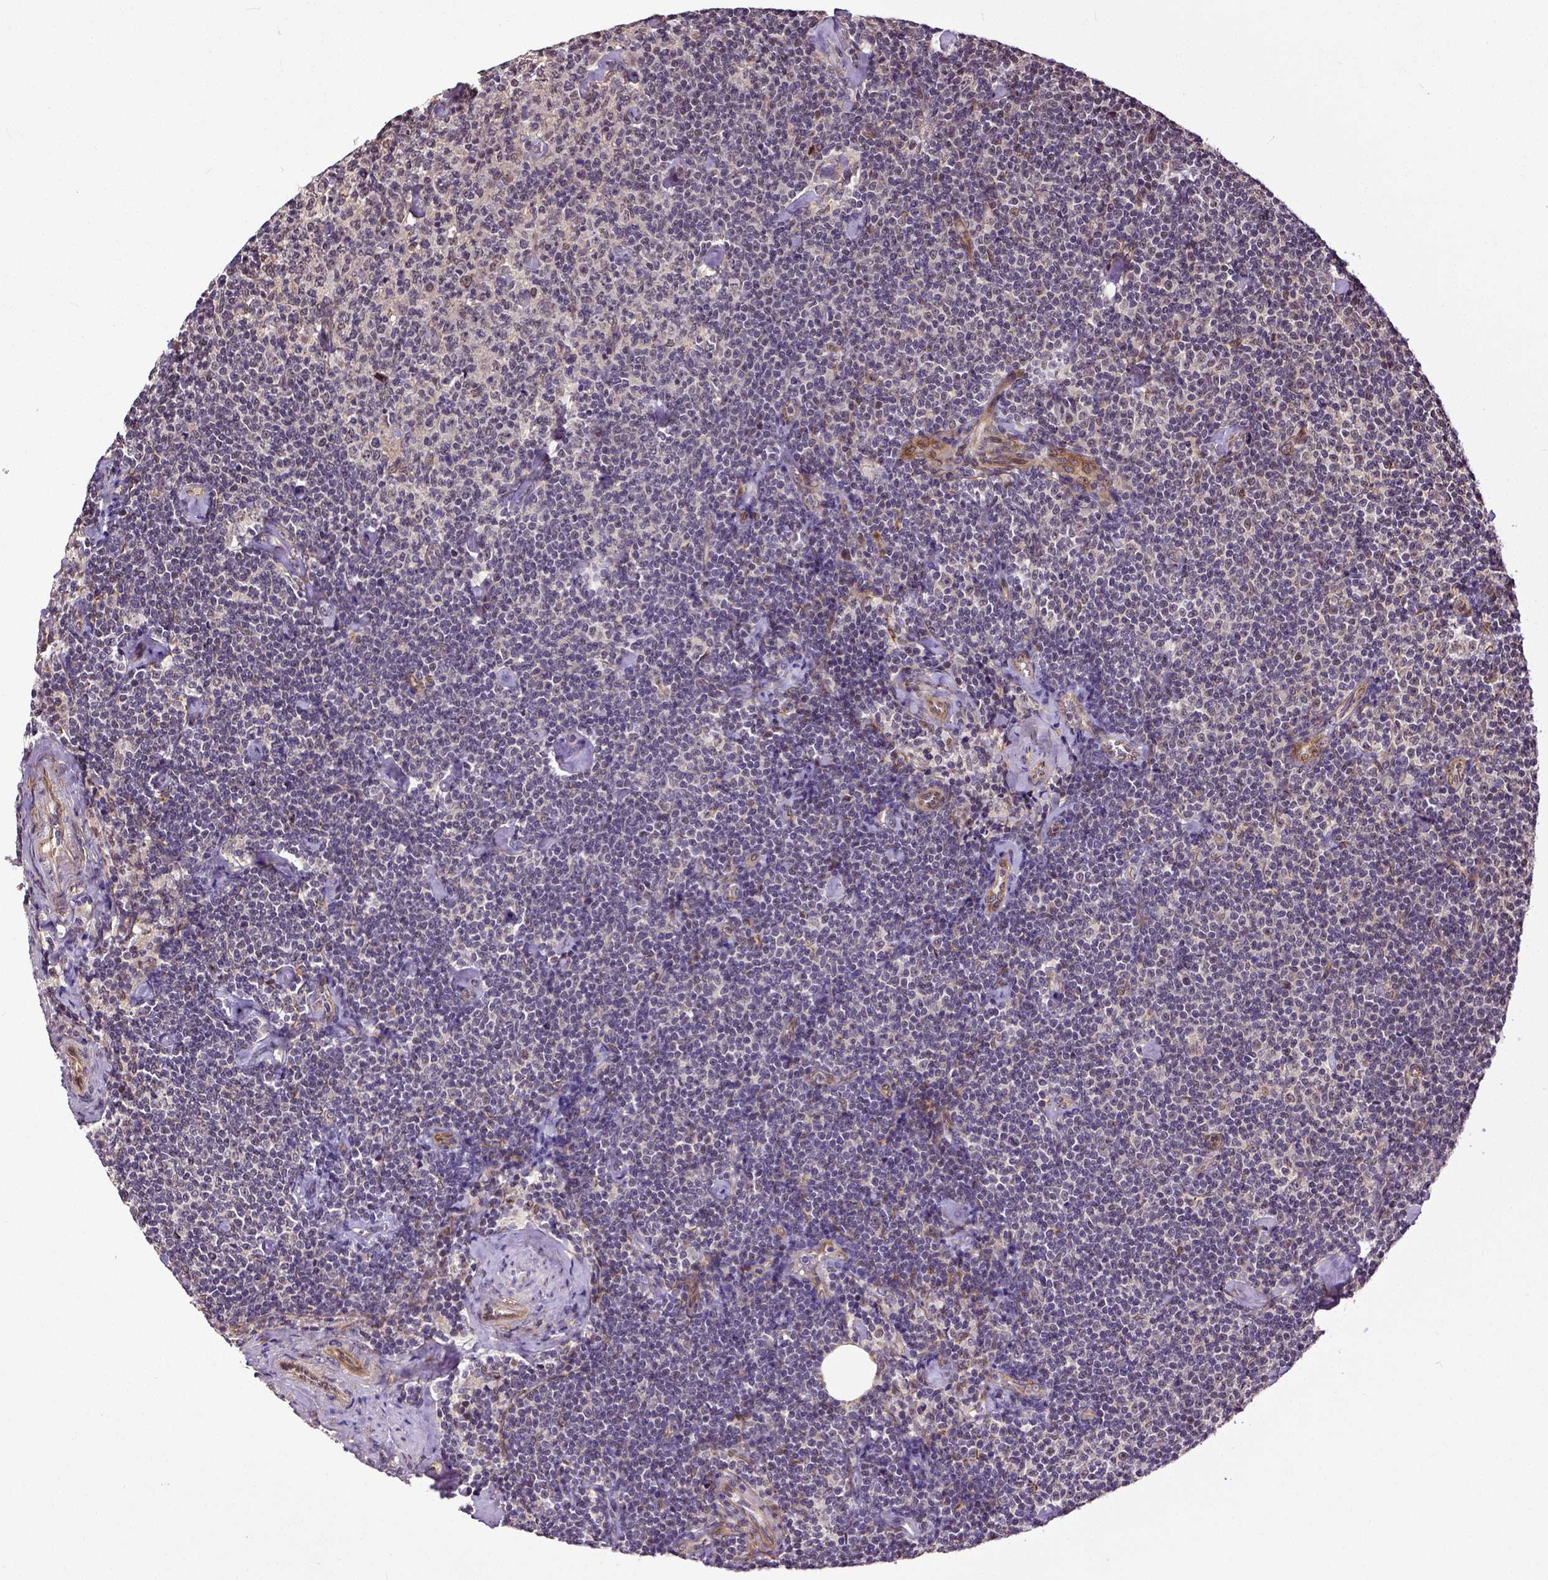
{"staining": {"intensity": "negative", "quantity": "none", "location": "none"}, "tissue": "lymphoma", "cell_type": "Tumor cells", "image_type": "cancer", "snomed": [{"axis": "morphology", "description": "Malignant lymphoma, non-Hodgkin's type, Low grade"}, {"axis": "topography", "description": "Lymph node"}], "caption": "Histopathology image shows no protein expression in tumor cells of low-grade malignant lymphoma, non-Hodgkin's type tissue. The staining is performed using DAB (3,3'-diaminobenzidine) brown chromogen with nuclei counter-stained in using hematoxylin.", "gene": "DICER1", "patient": {"sex": "male", "age": 81}}